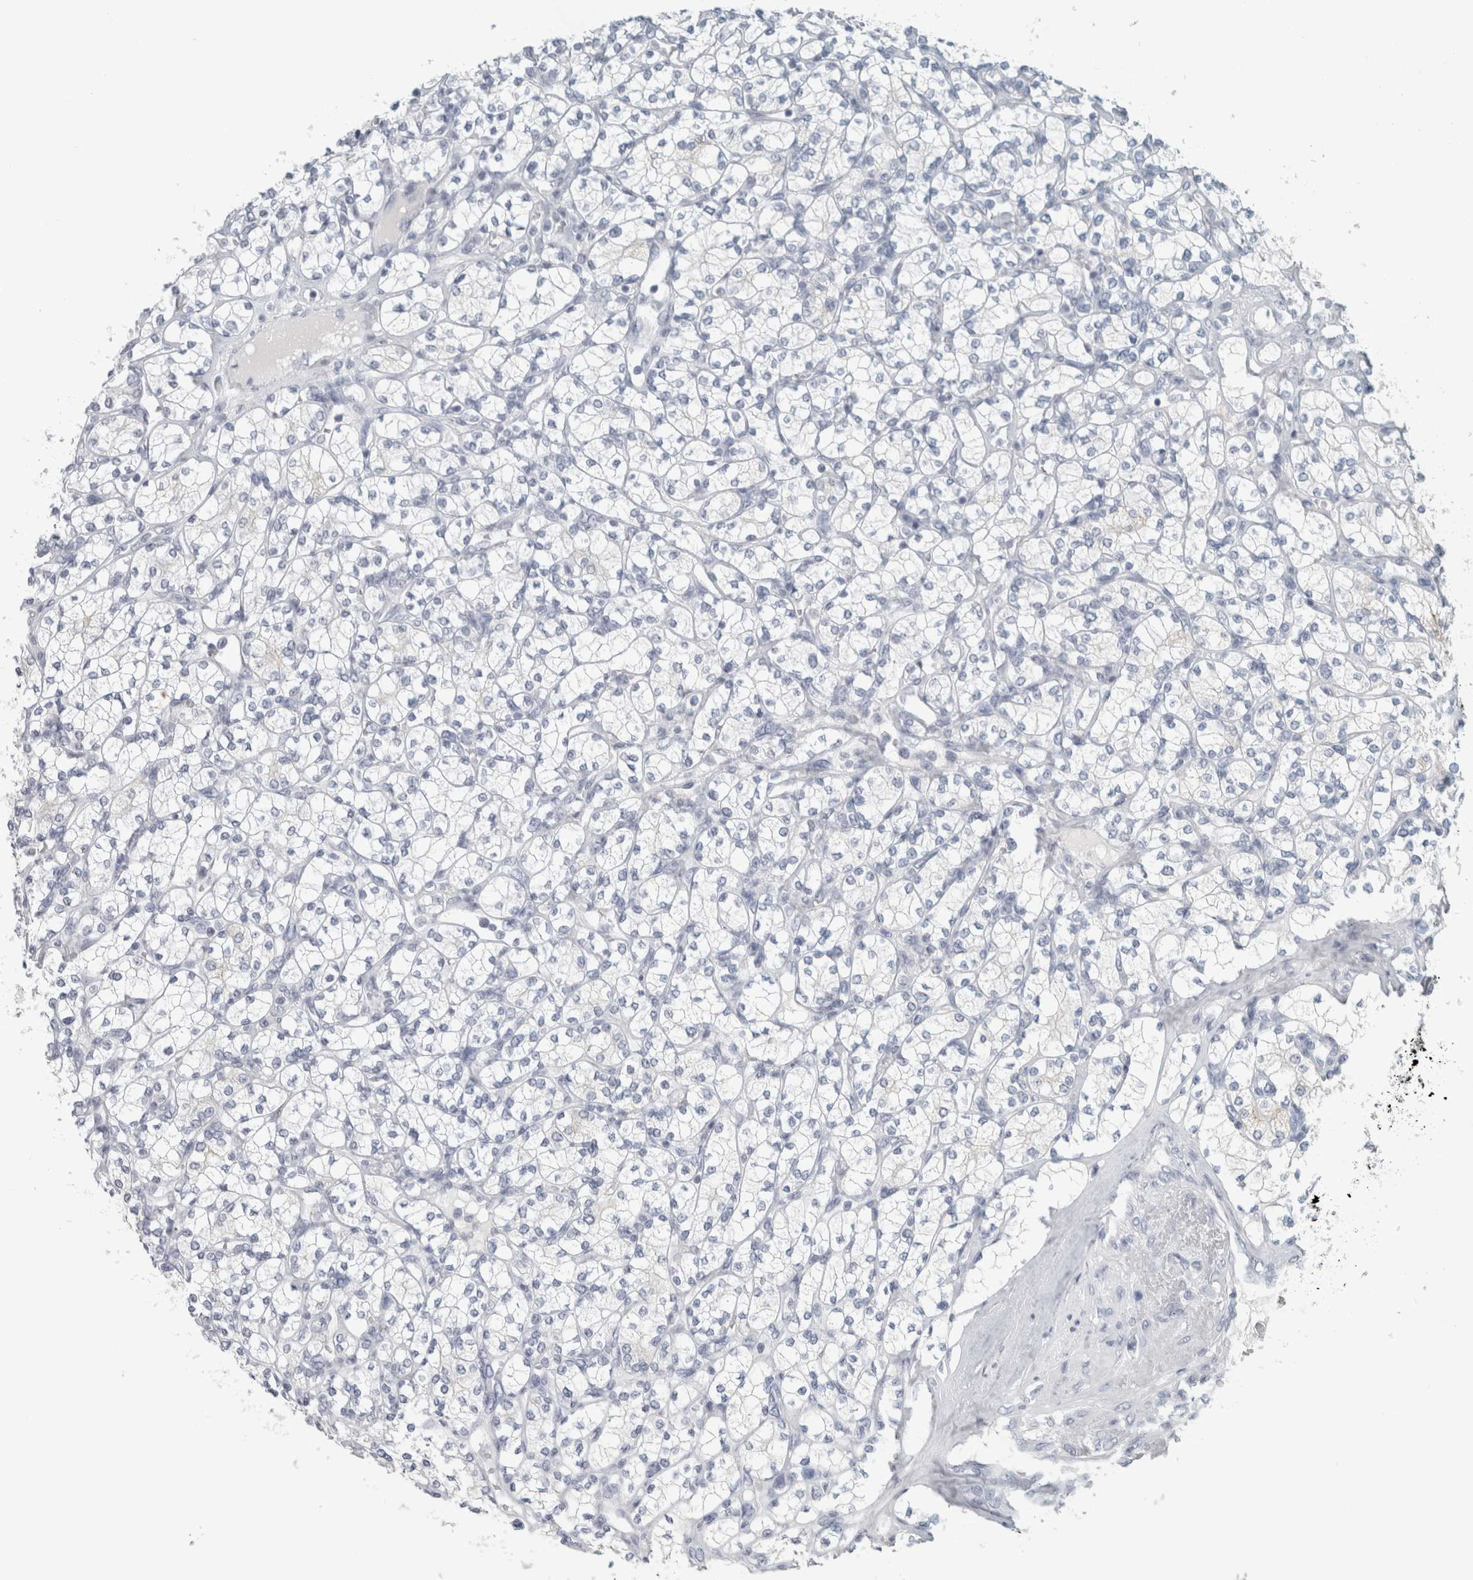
{"staining": {"intensity": "negative", "quantity": "none", "location": "none"}, "tissue": "renal cancer", "cell_type": "Tumor cells", "image_type": "cancer", "snomed": [{"axis": "morphology", "description": "Adenocarcinoma, NOS"}, {"axis": "topography", "description": "Kidney"}], "caption": "The micrograph displays no significant staining in tumor cells of renal adenocarcinoma. Nuclei are stained in blue.", "gene": "SLC28A3", "patient": {"sex": "male", "age": 77}}